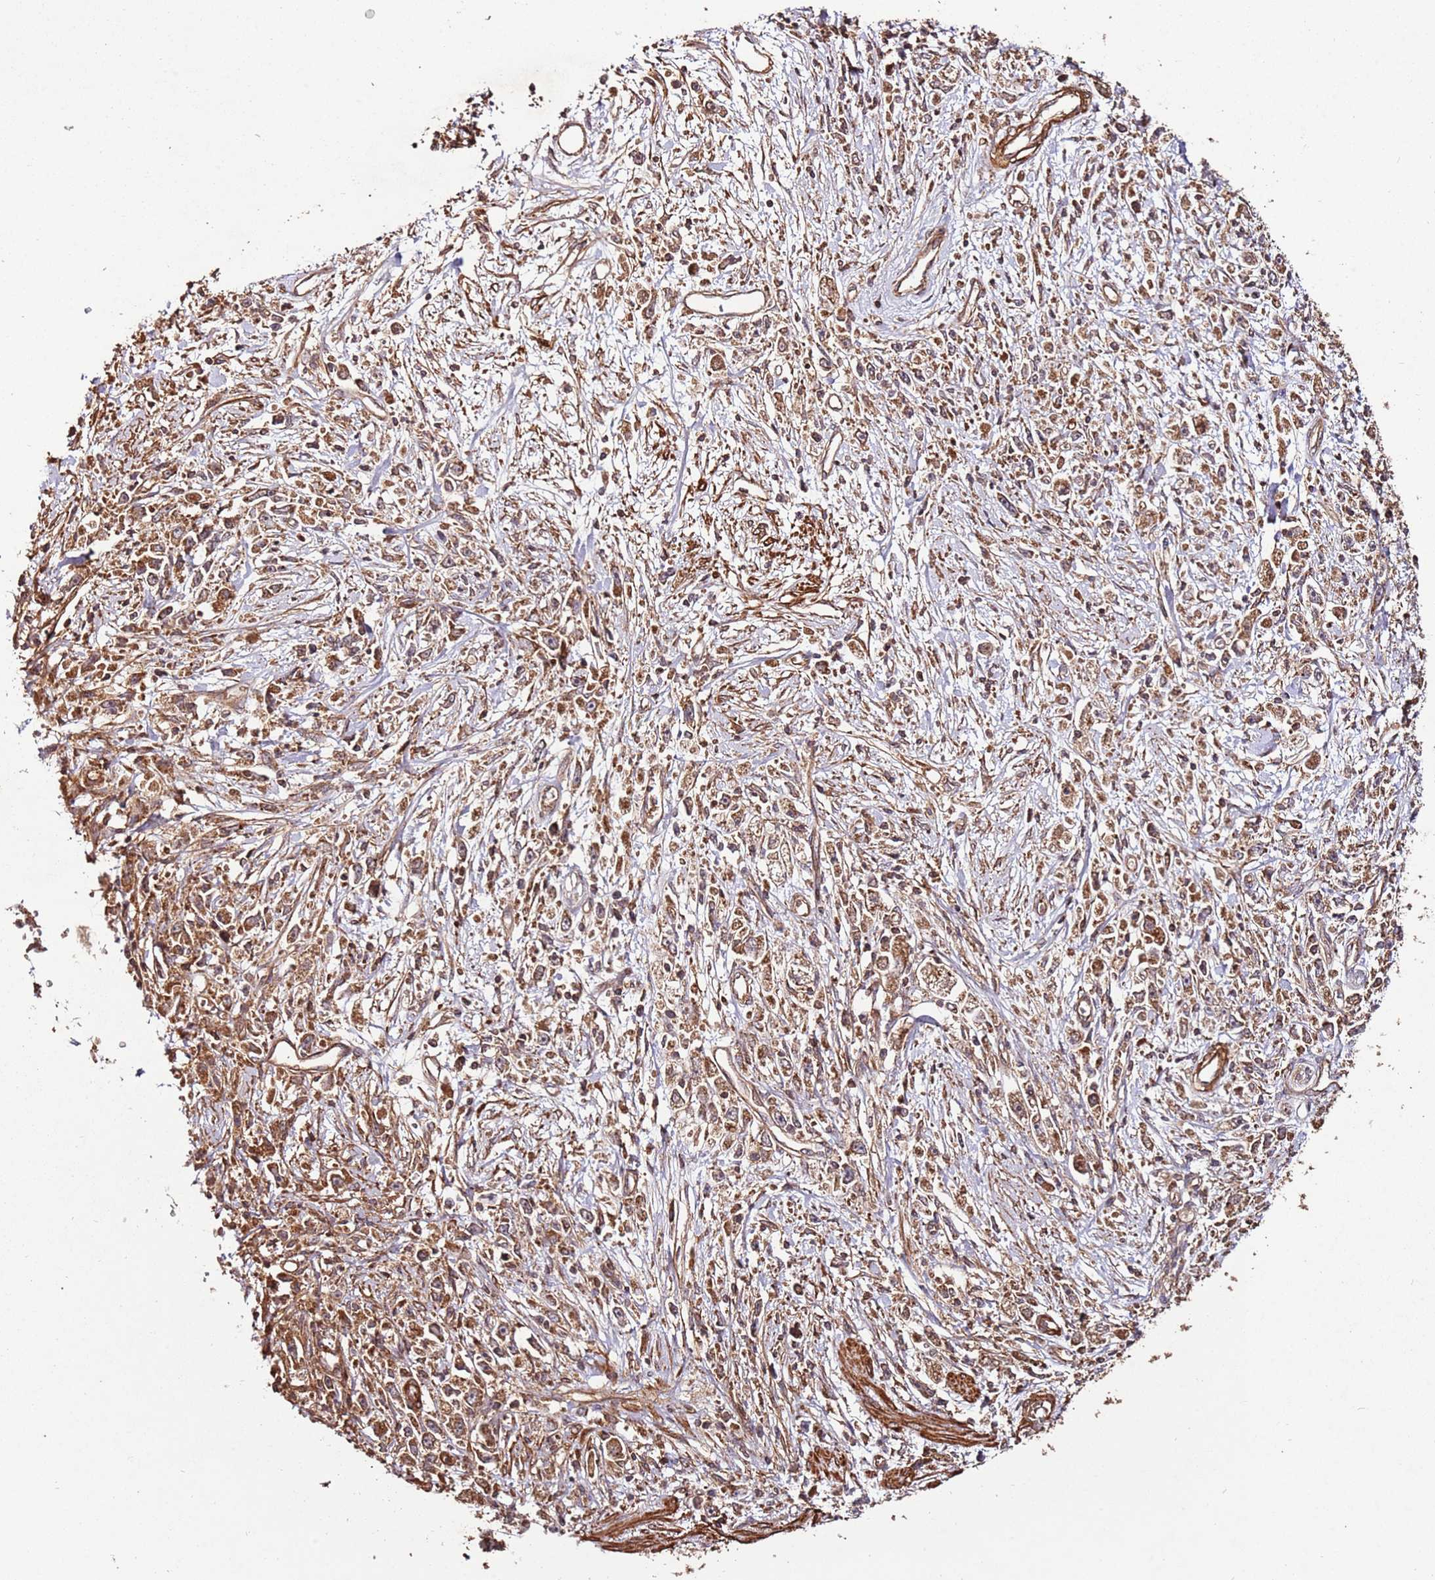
{"staining": {"intensity": "moderate", "quantity": ">75%", "location": "cytoplasmic/membranous"}, "tissue": "stomach cancer", "cell_type": "Tumor cells", "image_type": "cancer", "snomed": [{"axis": "morphology", "description": "Adenocarcinoma, NOS"}, {"axis": "topography", "description": "Stomach"}], "caption": "The photomicrograph demonstrates a brown stain indicating the presence of a protein in the cytoplasmic/membranous of tumor cells in adenocarcinoma (stomach). (Brightfield microscopy of DAB IHC at high magnification).", "gene": "FAM186A", "patient": {"sex": "female", "age": 59}}